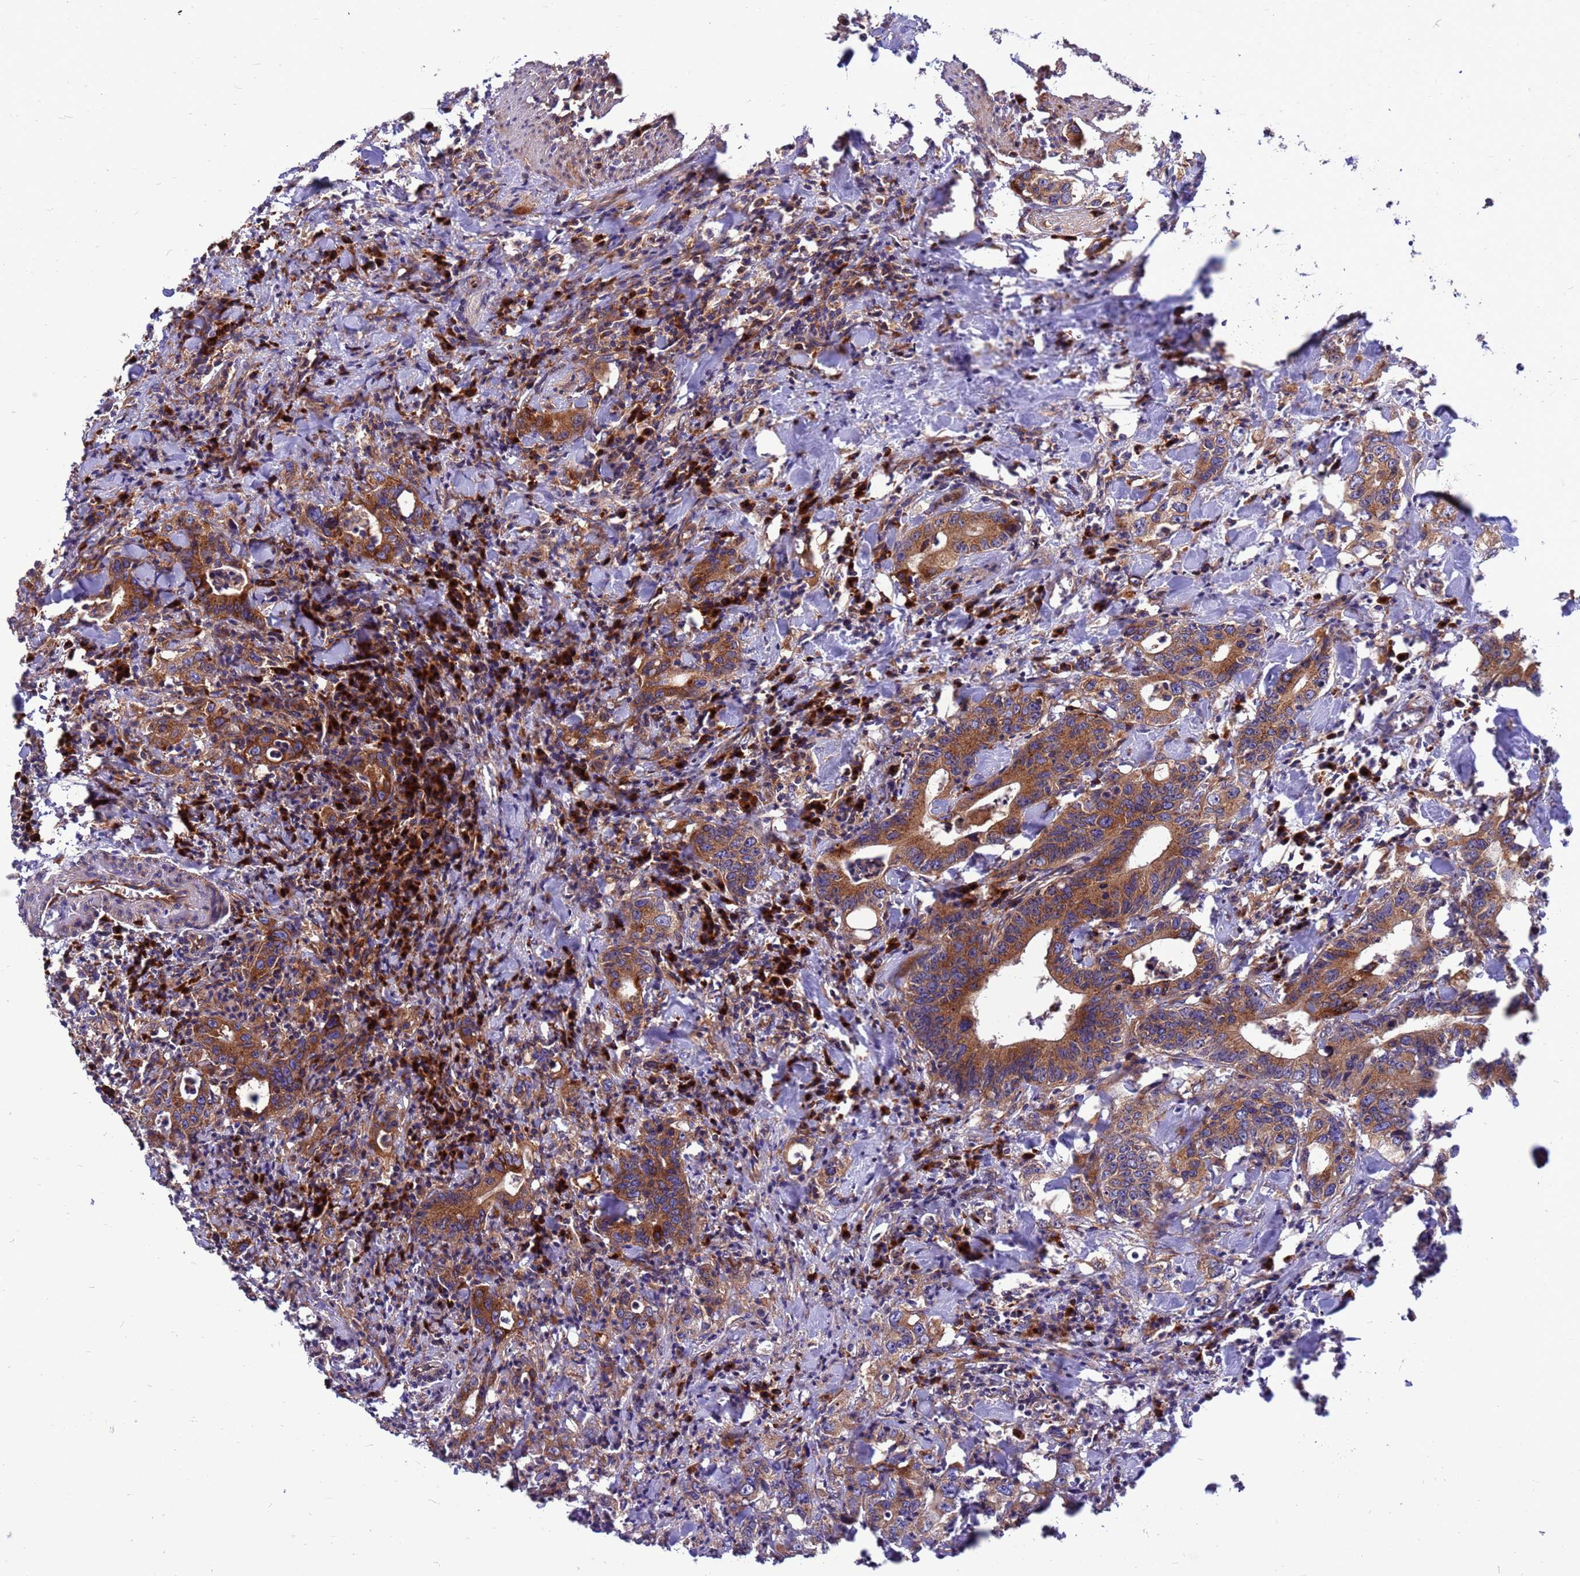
{"staining": {"intensity": "strong", "quantity": ">75%", "location": "cytoplasmic/membranous"}, "tissue": "colorectal cancer", "cell_type": "Tumor cells", "image_type": "cancer", "snomed": [{"axis": "morphology", "description": "Adenocarcinoma, NOS"}, {"axis": "topography", "description": "Colon"}], "caption": "Immunohistochemical staining of colorectal cancer shows strong cytoplasmic/membranous protein expression in about >75% of tumor cells.", "gene": "ZC3HAV1", "patient": {"sex": "female", "age": 75}}